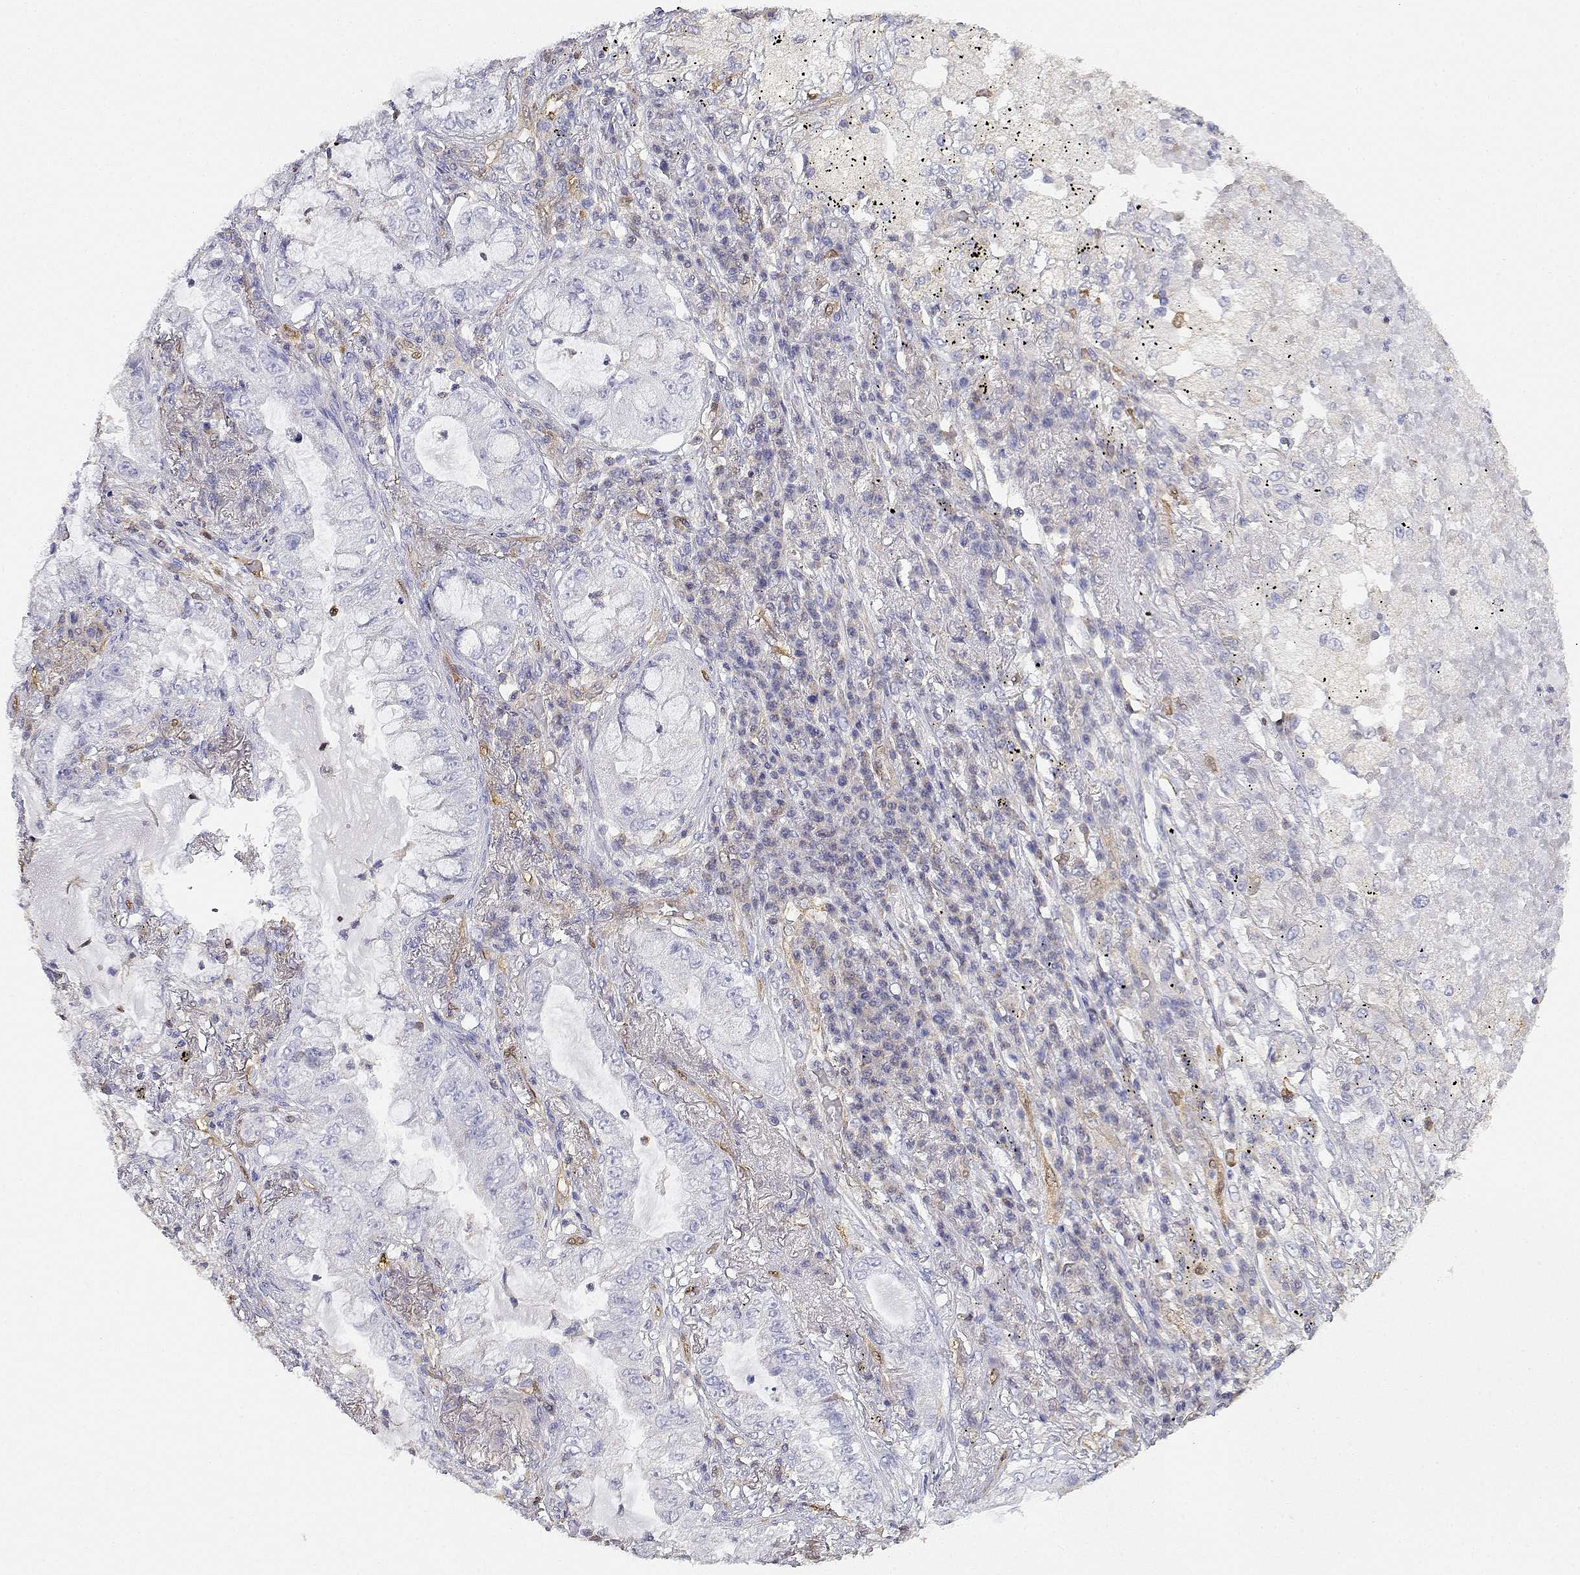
{"staining": {"intensity": "negative", "quantity": "none", "location": "none"}, "tissue": "lung cancer", "cell_type": "Tumor cells", "image_type": "cancer", "snomed": [{"axis": "morphology", "description": "Adenocarcinoma, NOS"}, {"axis": "topography", "description": "Lung"}], "caption": "Micrograph shows no significant protein expression in tumor cells of lung adenocarcinoma. (Brightfield microscopy of DAB immunohistochemistry (IHC) at high magnification).", "gene": "ADA", "patient": {"sex": "female", "age": 73}}